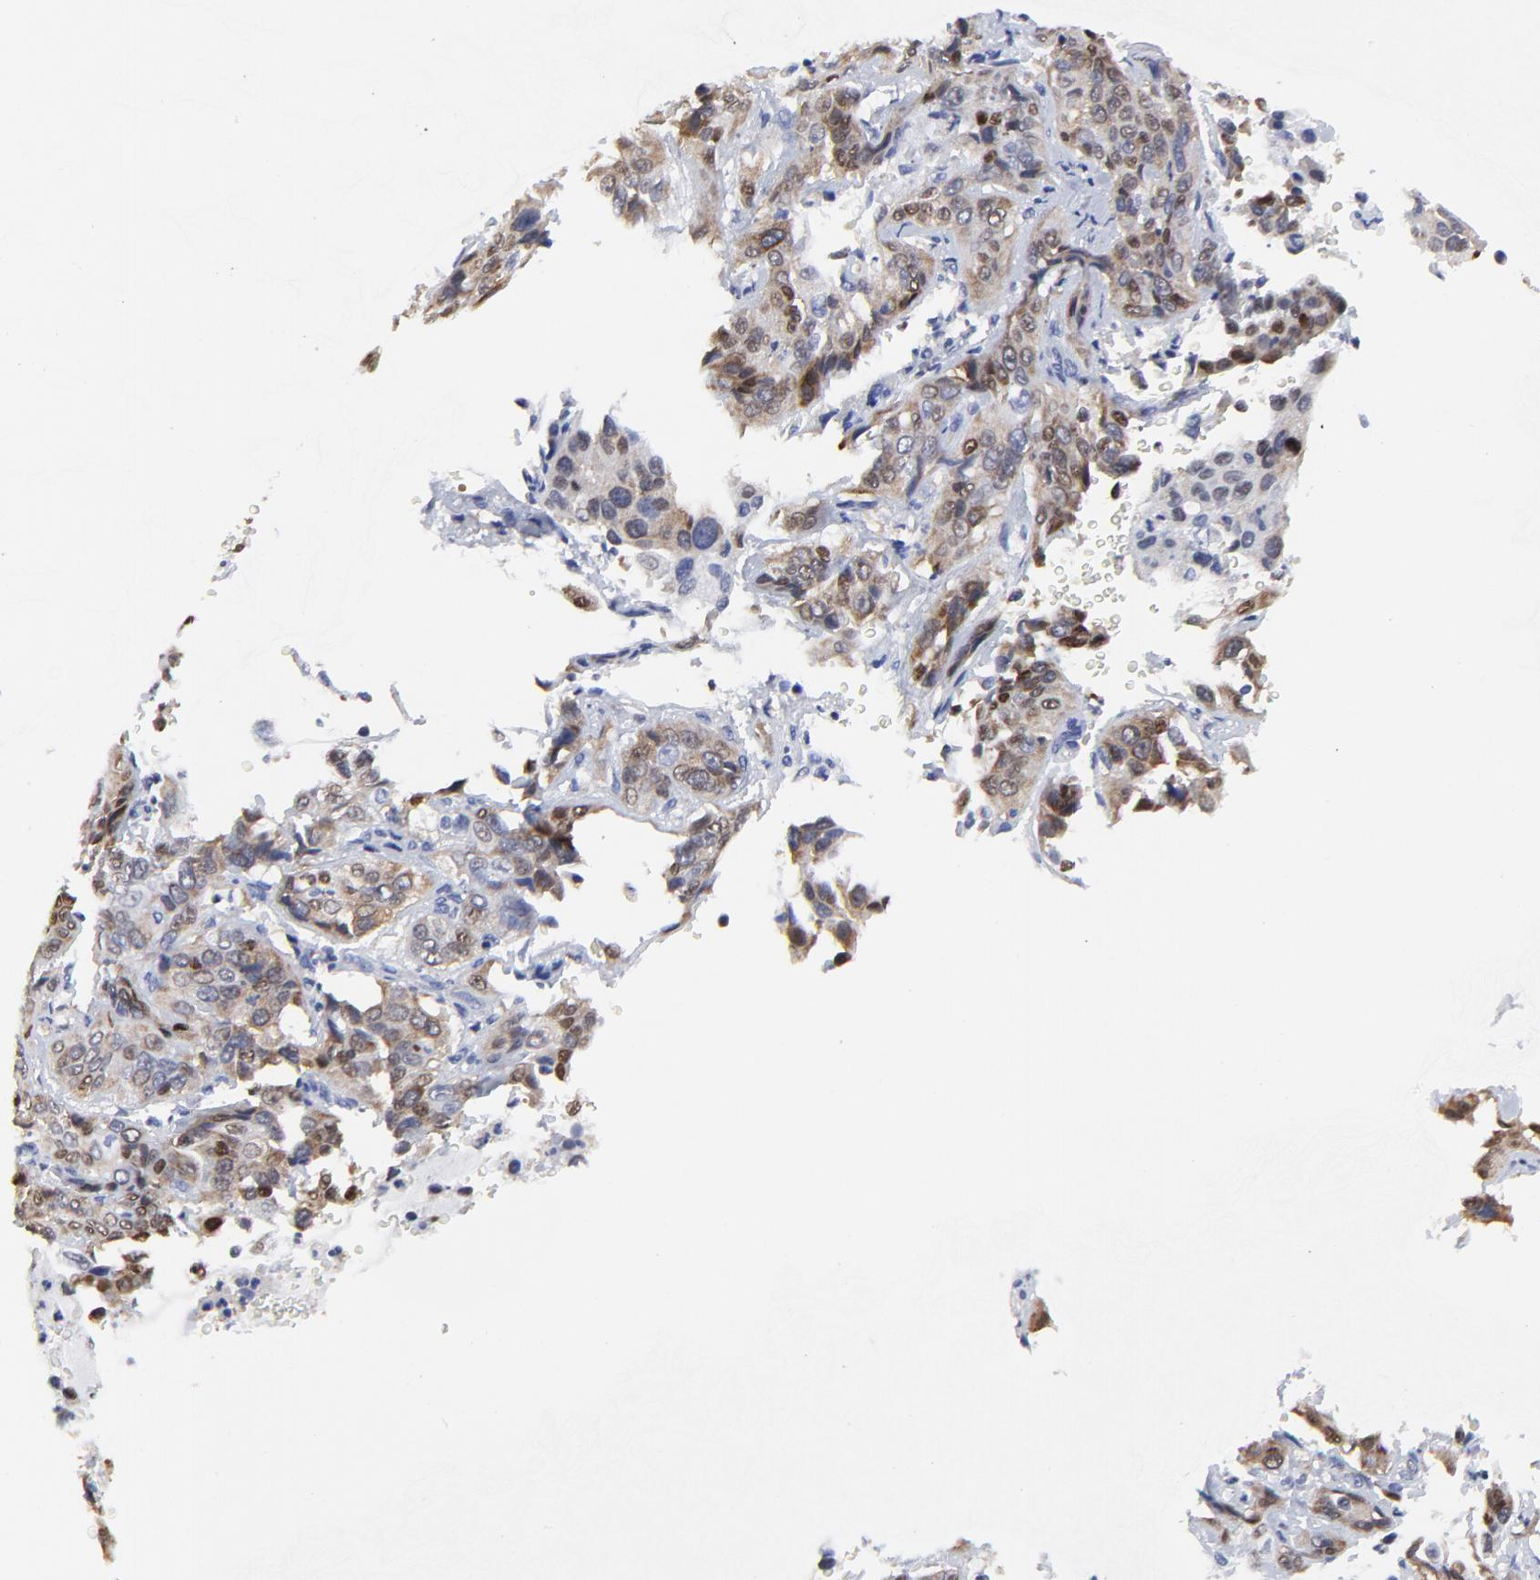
{"staining": {"intensity": "moderate", "quantity": ">75%", "location": "cytoplasmic/membranous,nuclear"}, "tissue": "cervical cancer", "cell_type": "Tumor cells", "image_type": "cancer", "snomed": [{"axis": "morphology", "description": "Squamous cell carcinoma, NOS"}, {"axis": "topography", "description": "Cervix"}], "caption": "Squamous cell carcinoma (cervical) tissue reveals moderate cytoplasmic/membranous and nuclear staining in approximately >75% of tumor cells", "gene": "NCAPH", "patient": {"sex": "female", "age": 41}}